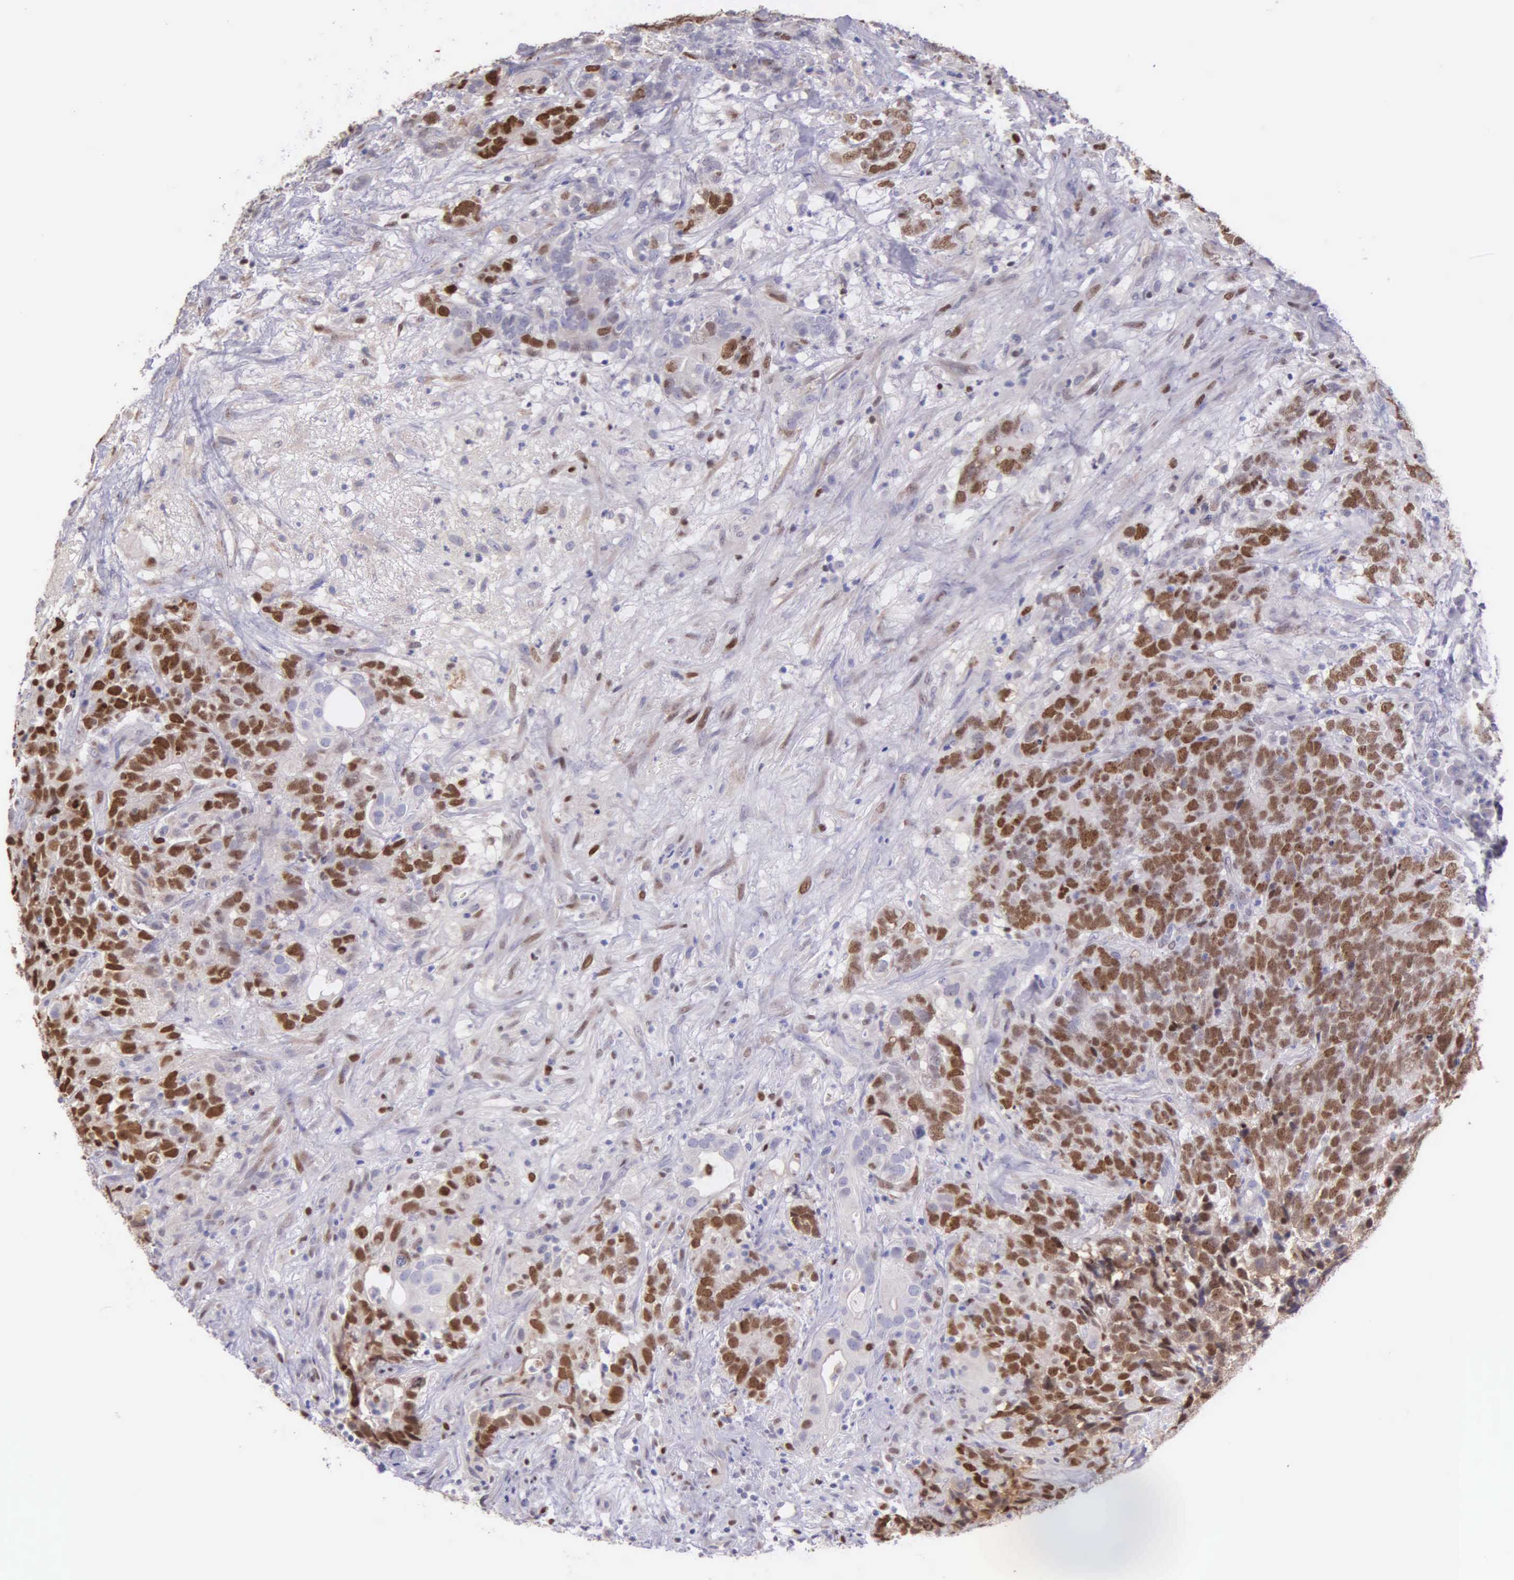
{"staining": {"intensity": "strong", "quantity": ">75%", "location": "nuclear"}, "tissue": "testis cancer", "cell_type": "Tumor cells", "image_type": "cancer", "snomed": [{"axis": "morphology", "description": "Carcinoma, Embryonal, NOS"}, {"axis": "topography", "description": "Testis"}], "caption": "High-power microscopy captured an IHC histopathology image of testis cancer (embryonal carcinoma), revealing strong nuclear expression in approximately >75% of tumor cells.", "gene": "MCM5", "patient": {"sex": "male", "age": 26}}